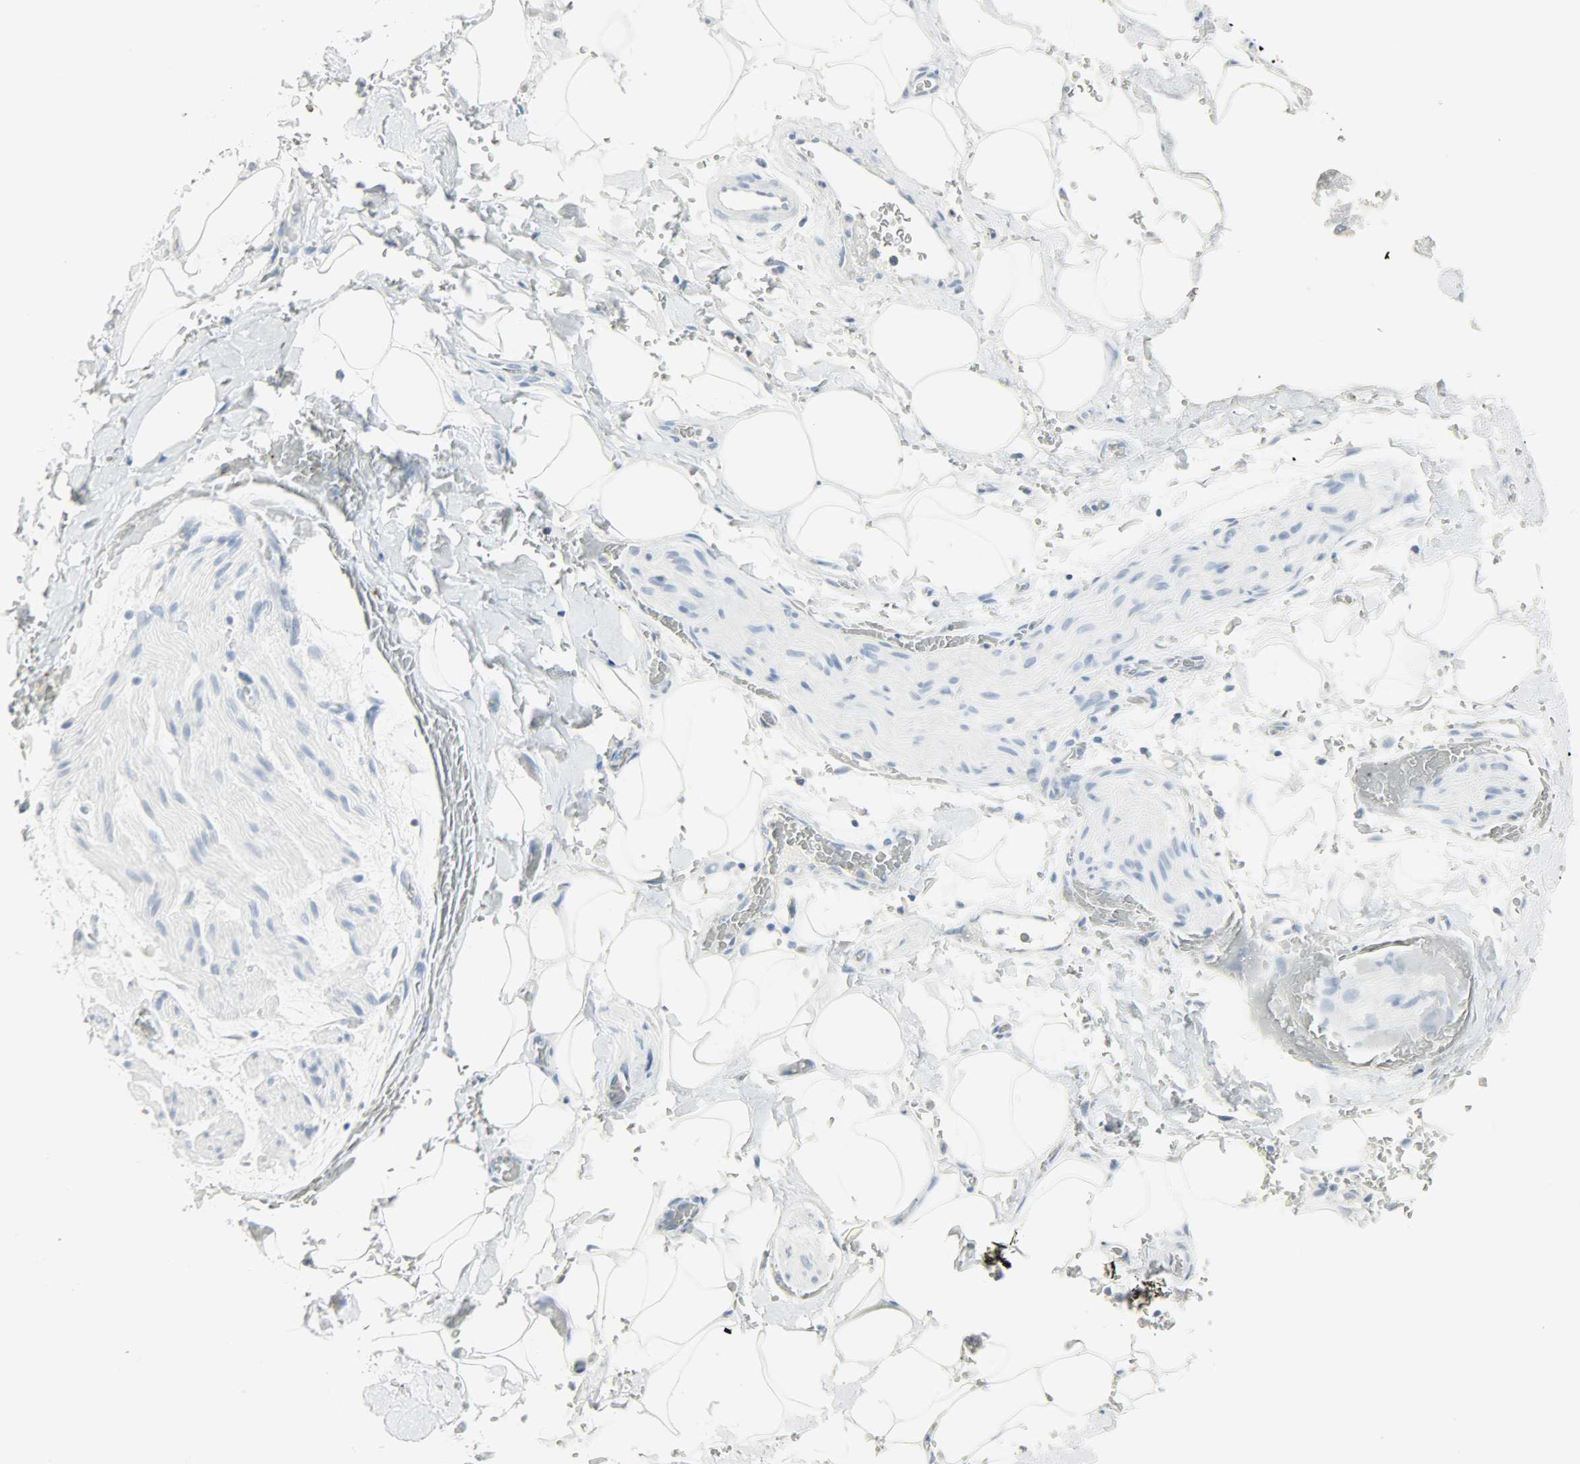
{"staining": {"intensity": "negative", "quantity": "none", "location": "none"}, "tissue": "adipose tissue", "cell_type": "Adipocytes", "image_type": "normal", "snomed": [{"axis": "morphology", "description": "Normal tissue, NOS"}, {"axis": "morphology", "description": "Cholangiocarcinoma"}, {"axis": "topography", "description": "Liver"}, {"axis": "topography", "description": "Peripheral nerve tissue"}], "caption": "Normal adipose tissue was stained to show a protein in brown. There is no significant expression in adipocytes. The staining is performed using DAB brown chromogen with nuclei counter-stained in using hematoxylin.", "gene": "PTPN6", "patient": {"sex": "male", "age": 50}}